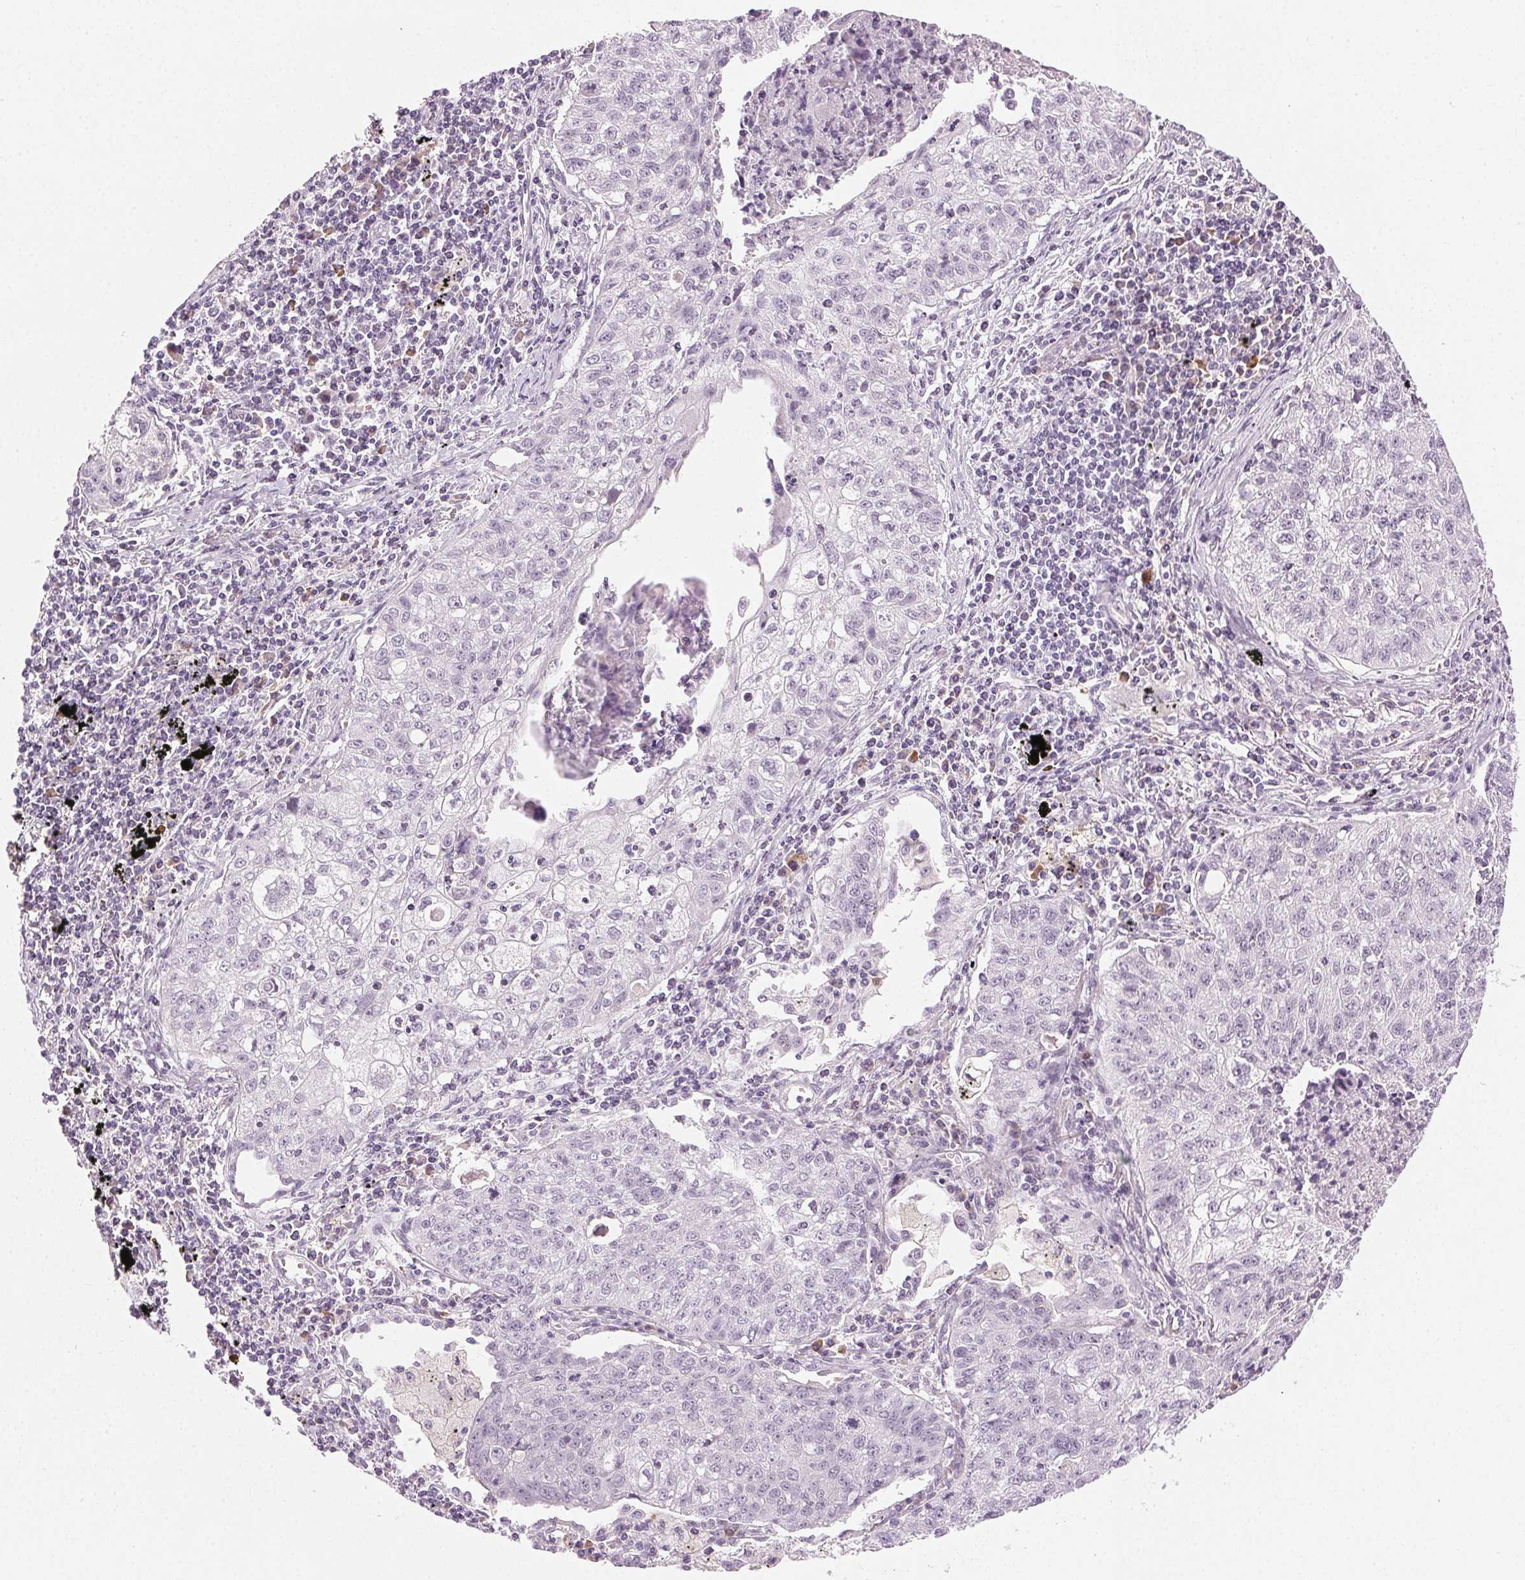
{"staining": {"intensity": "negative", "quantity": "none", "location": "none"}, "tissue": "lung cancer", "cell_type": "Tumor cells", "image_type": "cancer", "snomed": [{"axis": "morphology", "description": "Normal morphology"}, {"axis": "morphology", "description": "Aneuploidy"}, {"axis": "morphology", "description": "Squamous cell carcinoma, NOS"}, {"axis": "topography", "description": "Lymph node"}, {"axis": "topography", "description": "Lung"}], "caption": "This is an immunohistochemistry photomicrograph of lung cancer. There is no positivity in tumor cells.", "gene": "HSF5", "patient": {"sex": "female", "age": 76}}